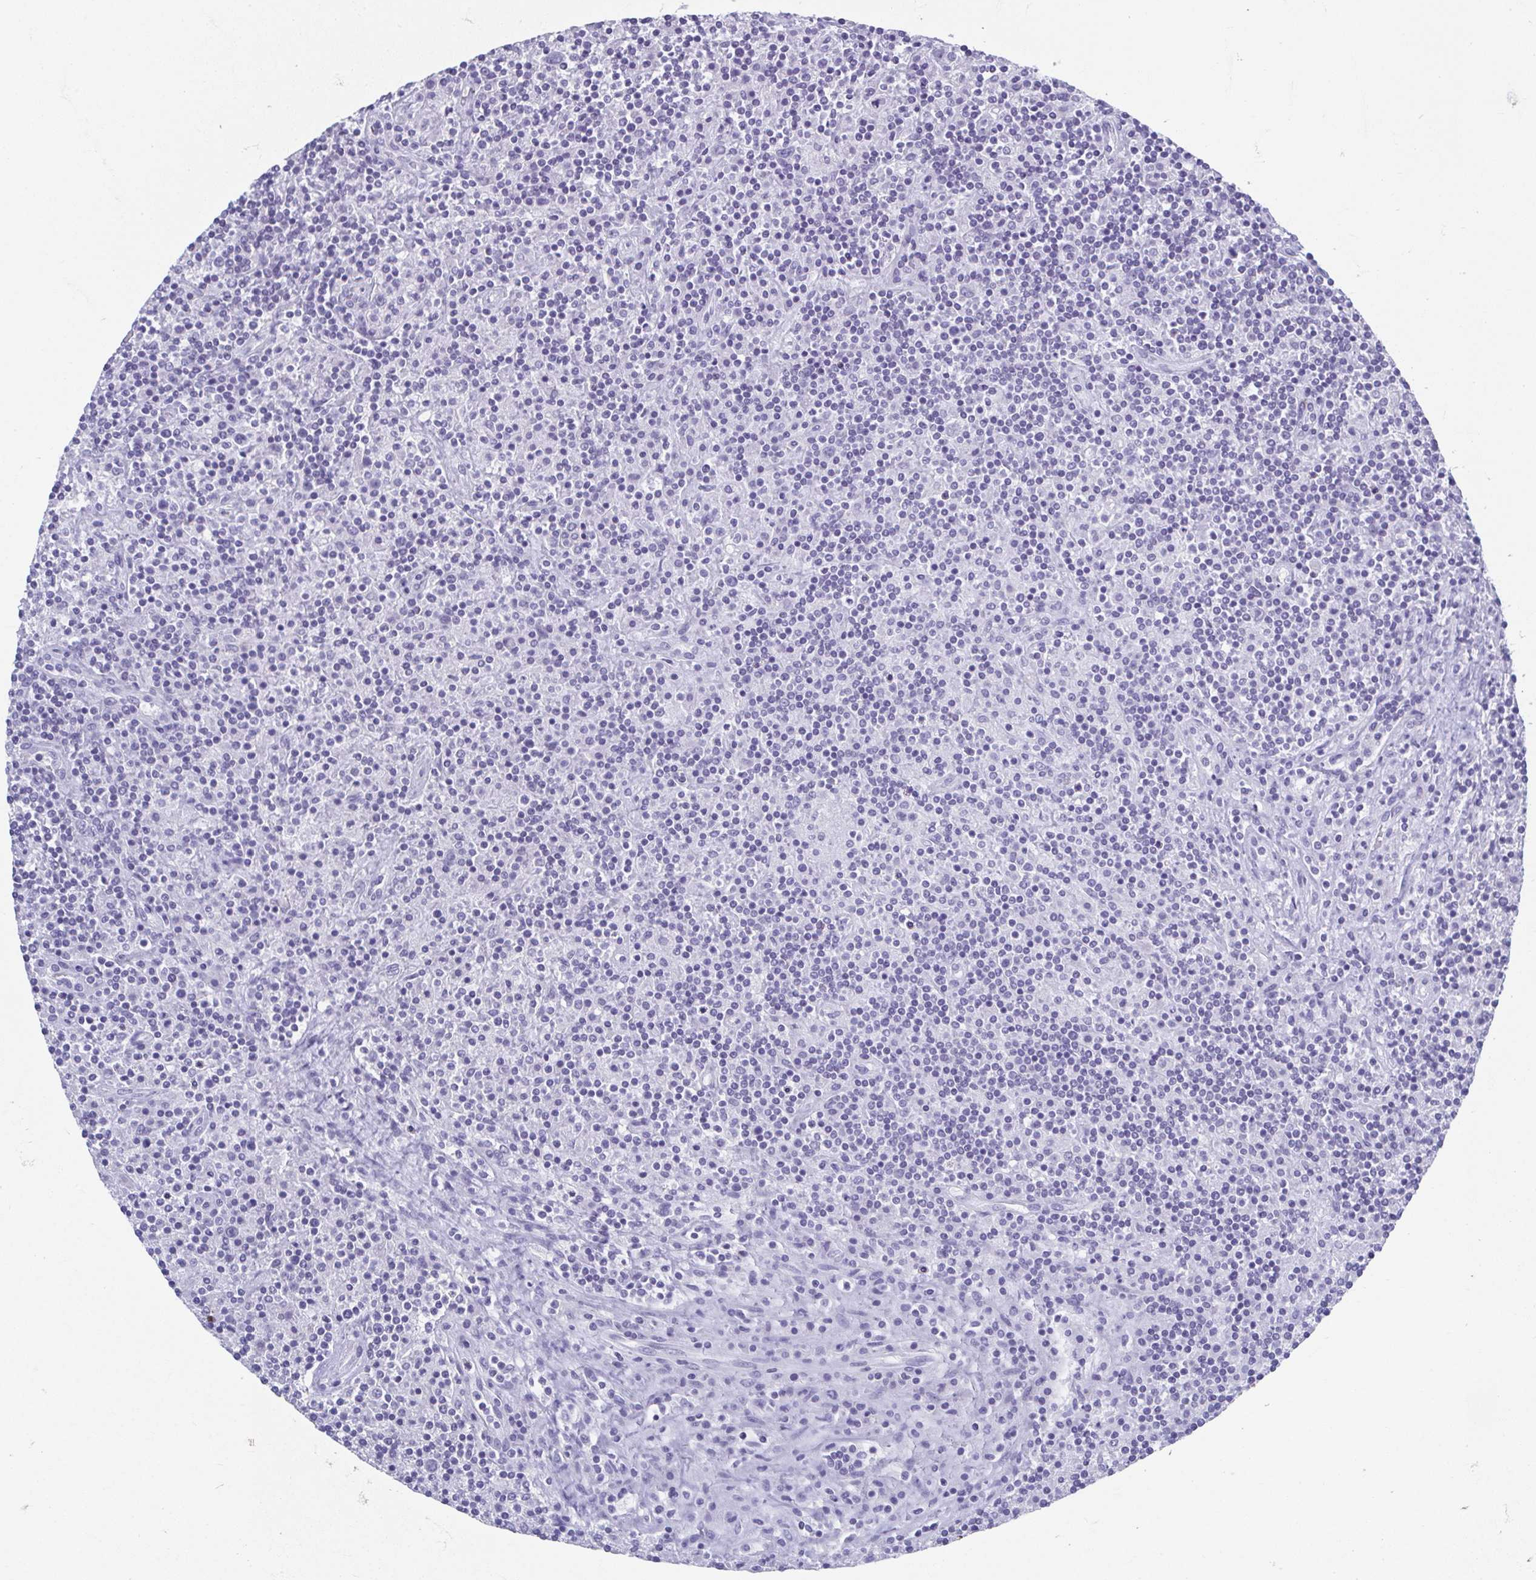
{"staining": {"intensity": "negative", "quantity": "none", "location": "none"}, "tissue": "lymphoma", "cell_type": "Tumor cells", "image_type": "cancer", "snomed": [{"axis": "morphology", "description": "Hodgkin's disease, NOS"}, {"axis": "topography", "description": "Lymph node"}], "caption": "A high-resolution micrograph shows IHC staining of Hodgkin's disease, which demonstrates no significant positivity in tumor cells. Brightfield microscopy of immunohistochemistry stained with DAB (brown) and hematoxylin (blue), captured at high magnification.", "gene": "GHRL", "patient": {"sex": "male", "age": 70}}